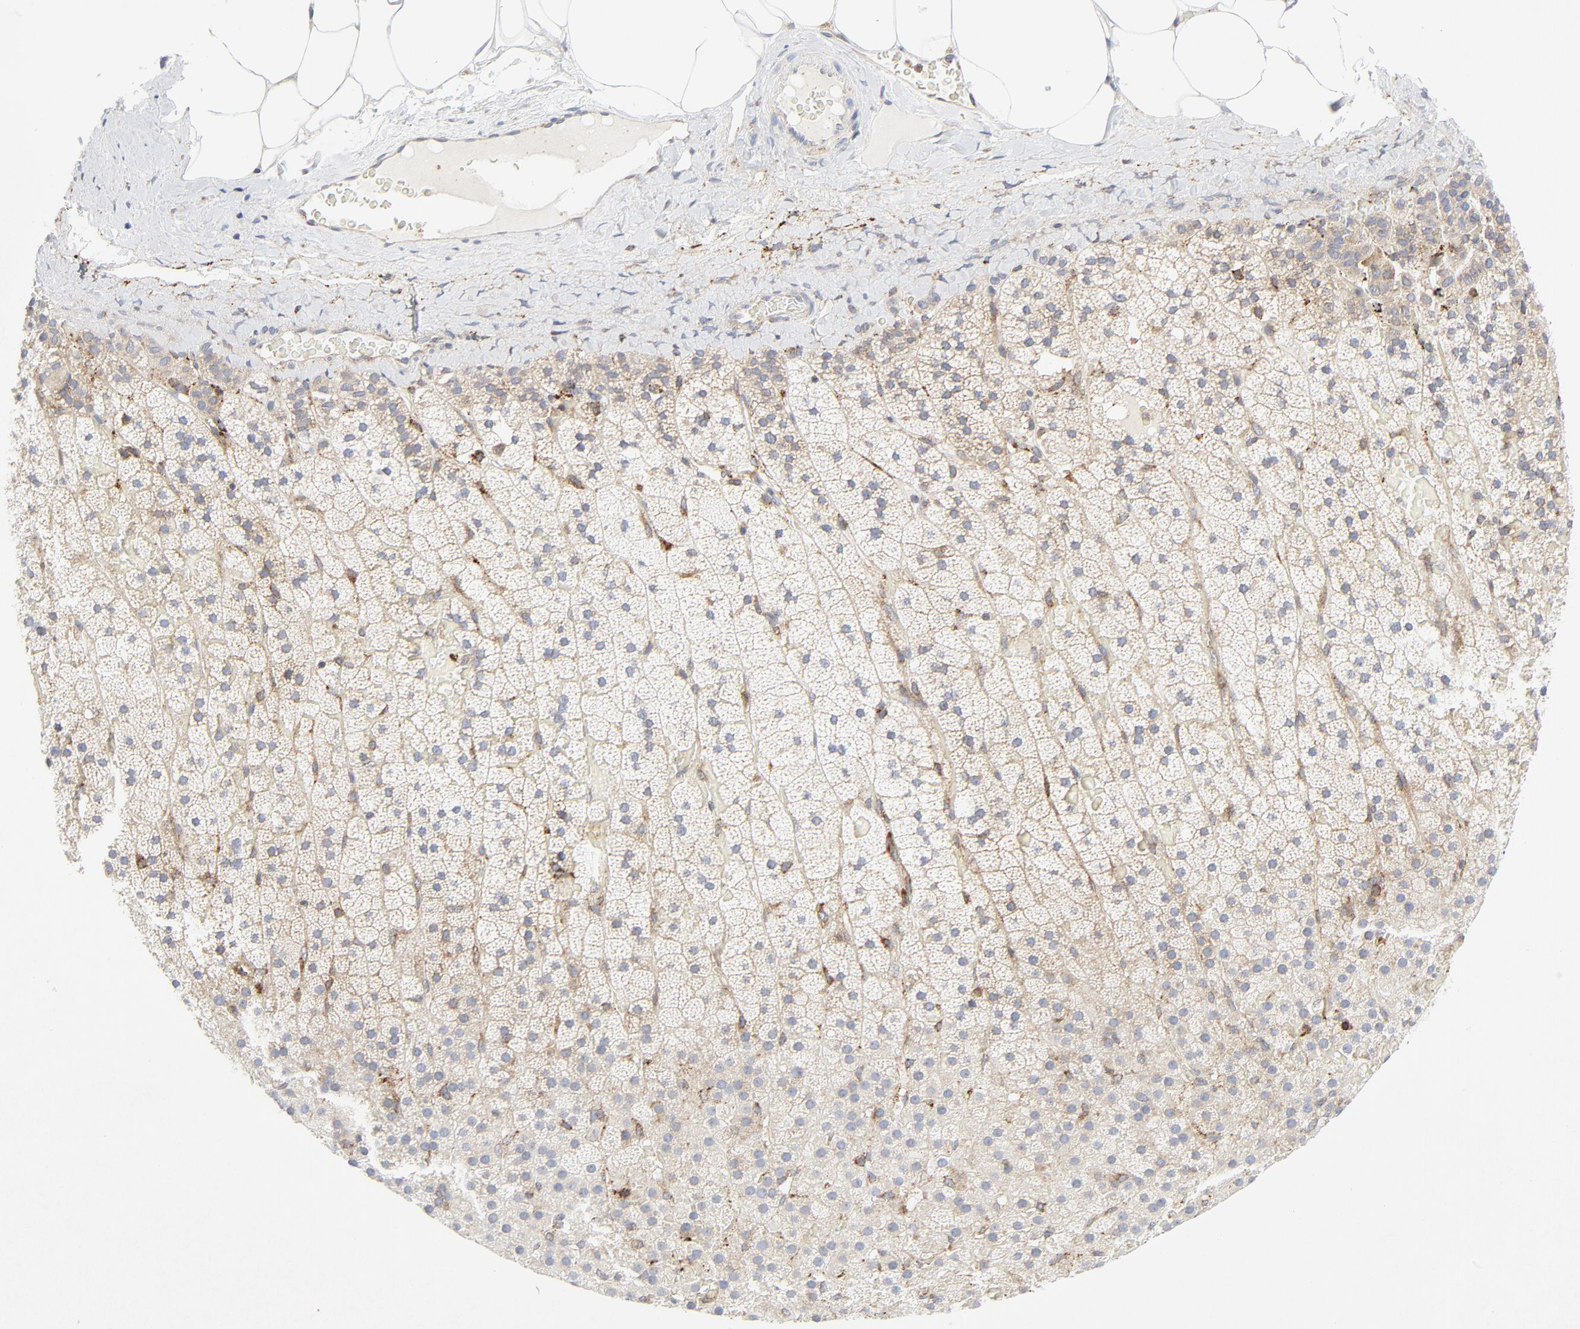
{"staining": {"intensity": "weak", "quantity": "25%-75%", "location": "cytoplasmic/membranous"}, "tissue": "adrenal gland", "cell_type": "Glandular cells", "image_type": "normal", "snomed": [{"axis": "morphology", "description": "Normal tissue, NOS"}, {"axis": "topography", "description": "Adrenal gland"}], "caption": "Adrenal gland stained with DAB immunohistochemistry exhibits low levels of weak cytoplasmic/membranous expression in approximately 25%-75% of glandular cells. The staining is performed using DAB (3,3'-diaminobenzidine) brown chromogen to label protein expression. The nuclei are counter-stained blue using hematoxylin.", "gene": "LRP6", "patient": {"sex": "male", "age": 35}}